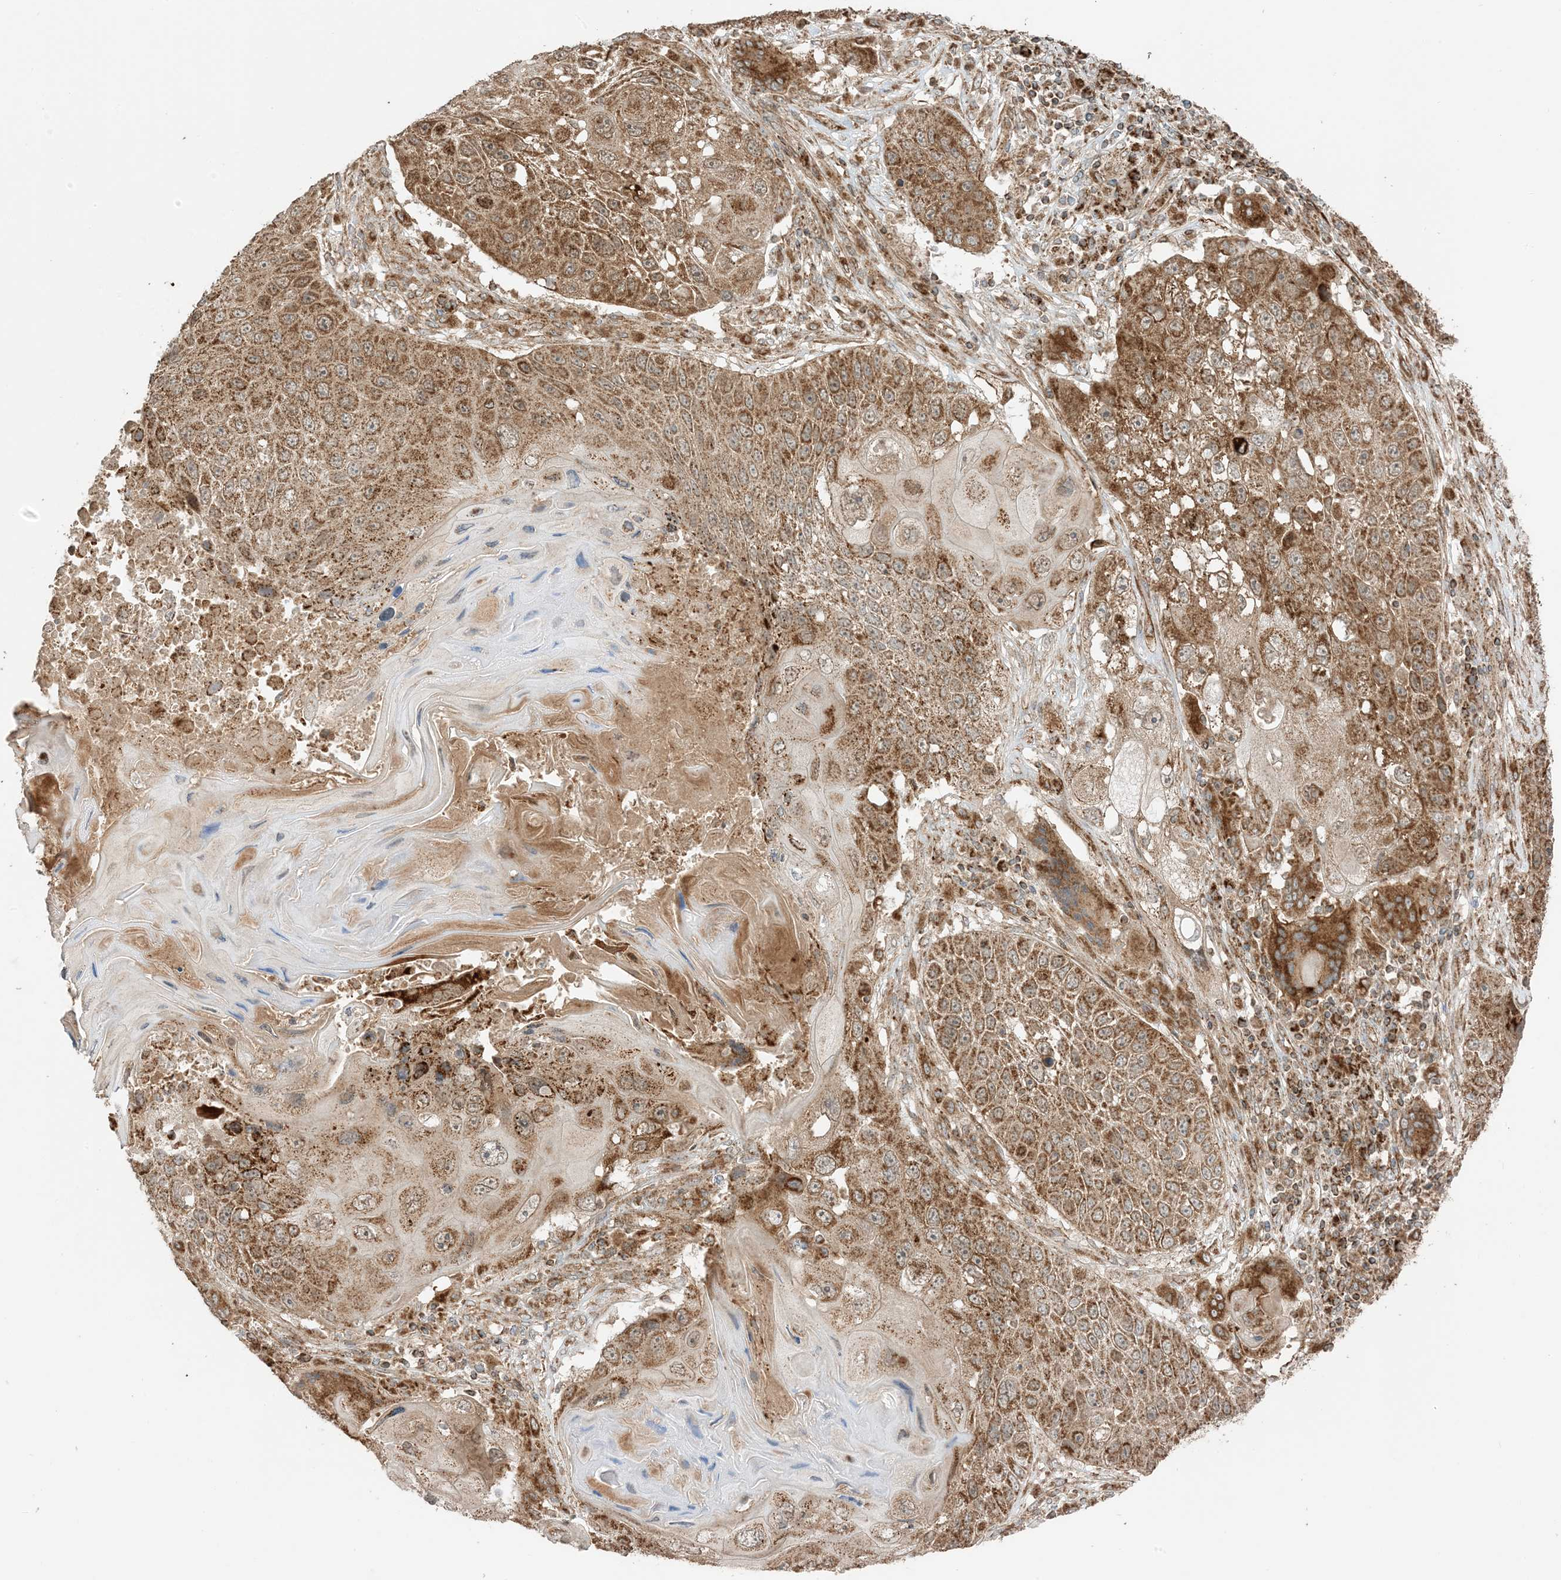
{"staining": {"intensity": "strong", "quantity": ">75%", "location": "cytoplasmic/membranous"}, "tissue": "lung cancer", "cell_type": "Tumor cells", "image_type": "cancer", "snomed": [{"axis": "morphology", "description": "Squamous cell carcinoma, NOS"}, {"axis": "topography", "description": "Lung"}], "caption": "Lung cancer (squamous cell carcinoma) was stained to show a protein in brown. There is high levels of strong cytoplasmic/membranous expression in about >75% of tumor cells. The protein is shown in brown color, while the nuclei are stained blue.", "gene": "N4BP3", "patient": {"sex": "male", "age": 61}}